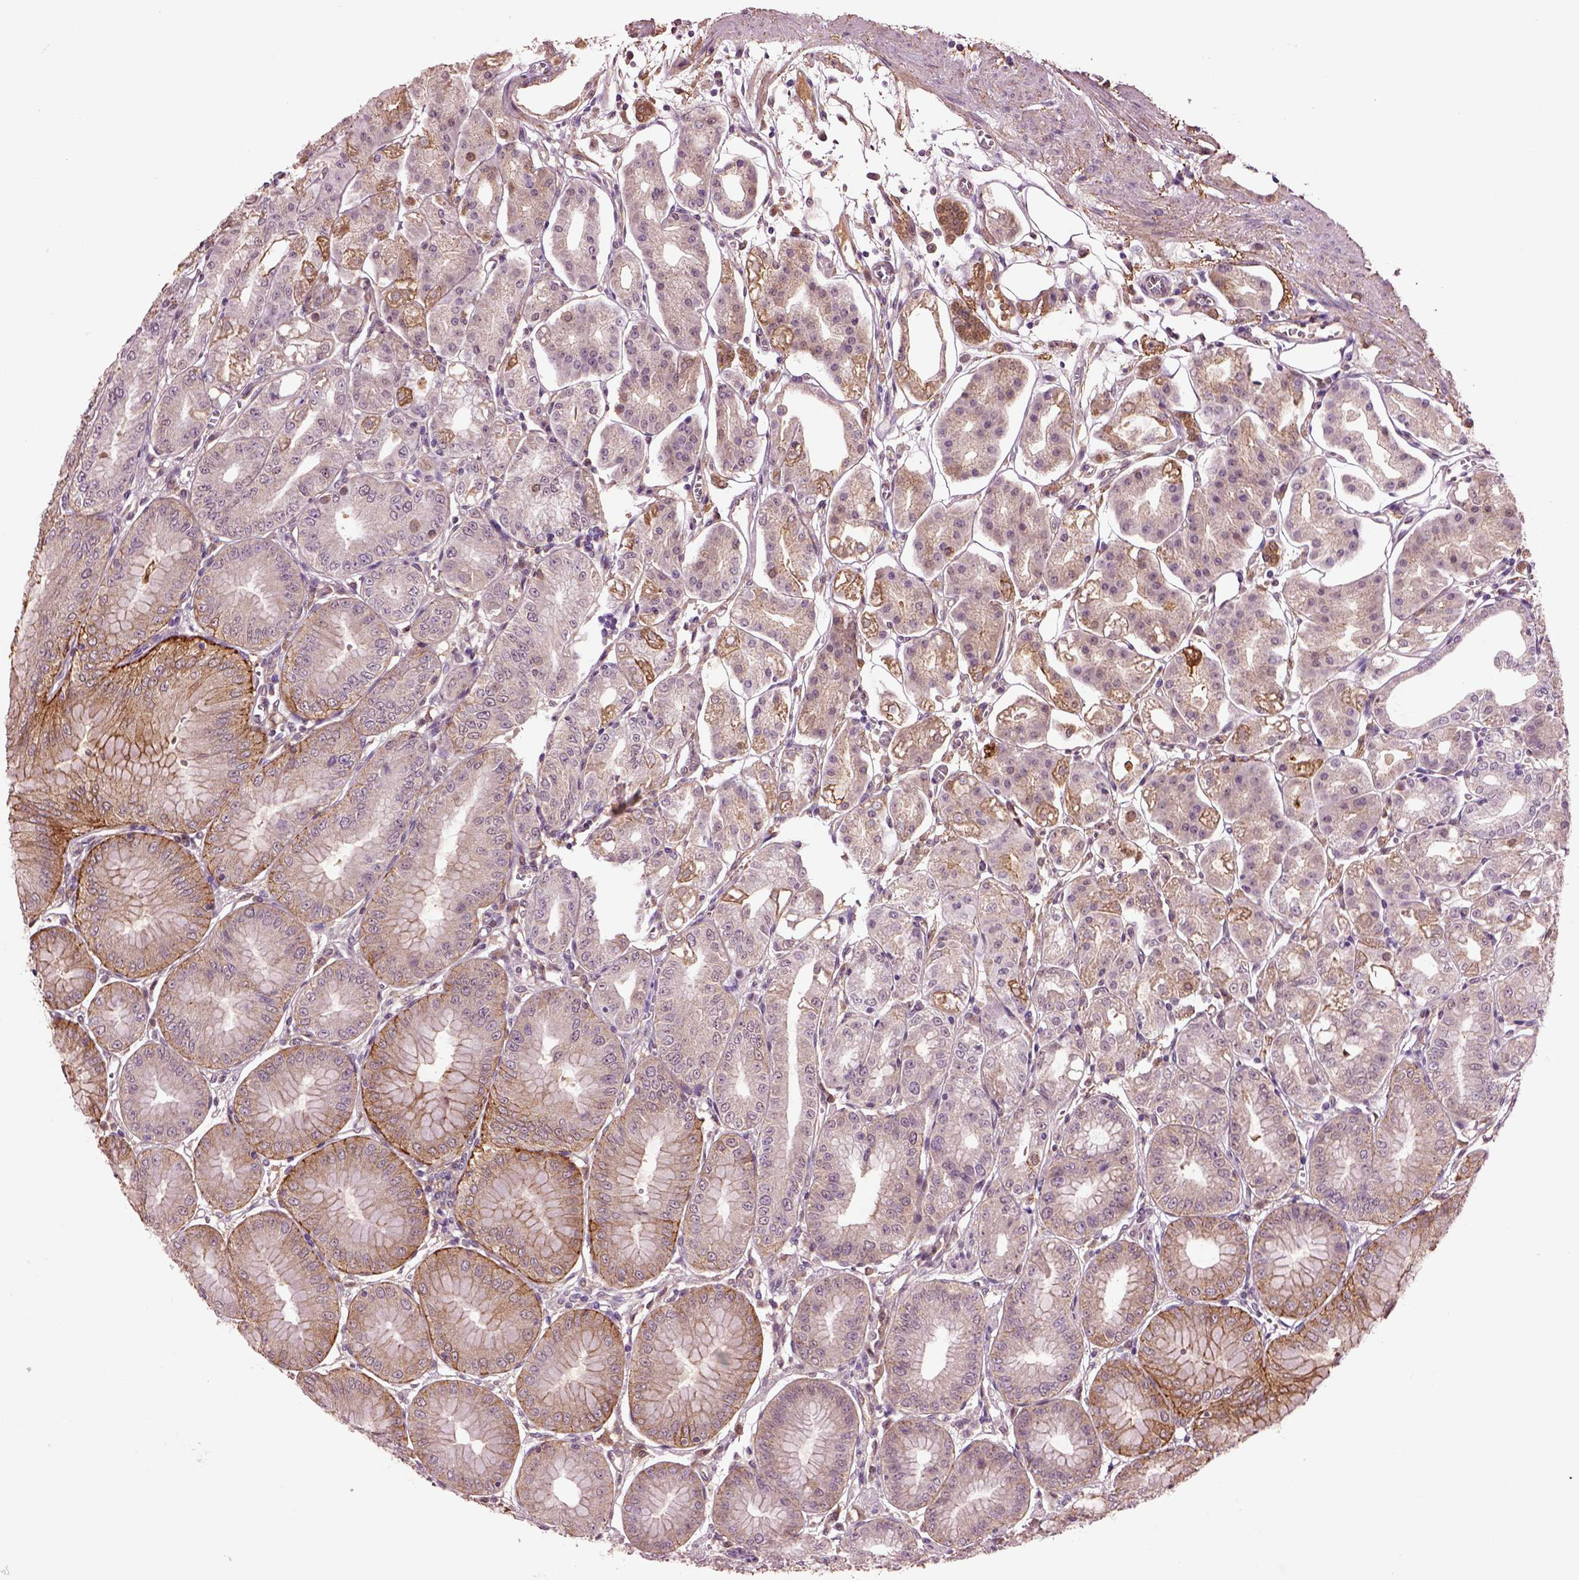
{"staining": {"intensity": "moderate", "quantity": ">75%", "location": "cytoplasmic/membranous"}, "tissue": "stomach", "cell_type": "Glandular cells", "image_type": "normal", "snomed": [{"axis": "morphology", "description": "Normal tissue, NOS"}, {"axis": "topography", "description": "Stomach, lower"}], "caption": "DAB immunohistochemical staining of benign stomach shows moderate cytoplasmic/membranous protein staining in approximately >75% of glandular cells.", "gene": "MDP1", "patient": {"sex": "male", "age": 71}}